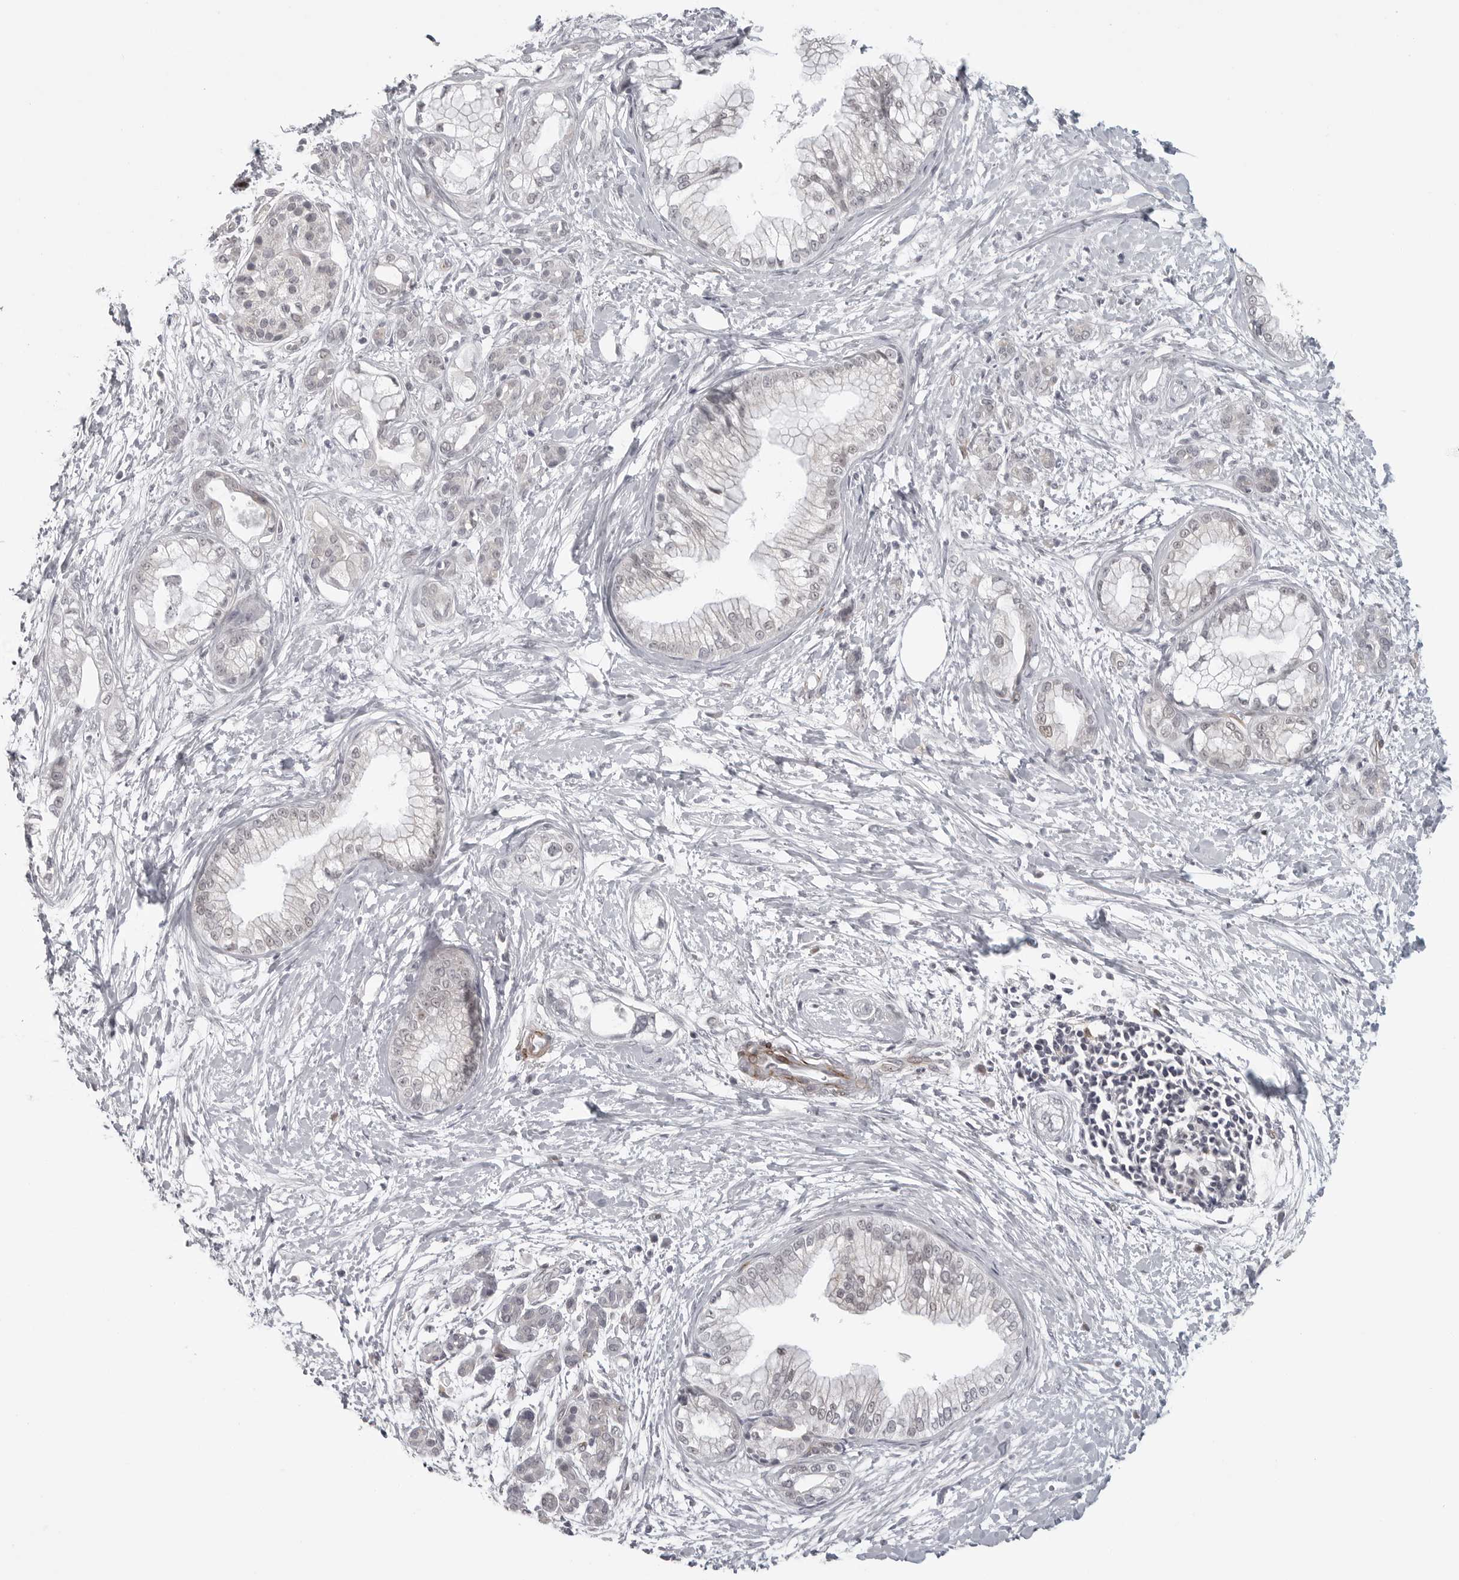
{"staining": {"intensity": "negative", "quantity": "none", "location": "none"}, "tissue": "pancreatic cancer", "cell_type": "Tumor cells", "image_type": "cancer", "snomed": [{"axis": "morphology", "description": "Adenocarcinoma, NOS"}, {"axis": "topography", "description": "Pancreas"}], "caption": "Protein analysis of pancreatic cancer (adenocarcinoma) exhibits no significant expression in tumor cells.", "gene": "TUT4", "patient": {"sex": "male", "age": 68}}